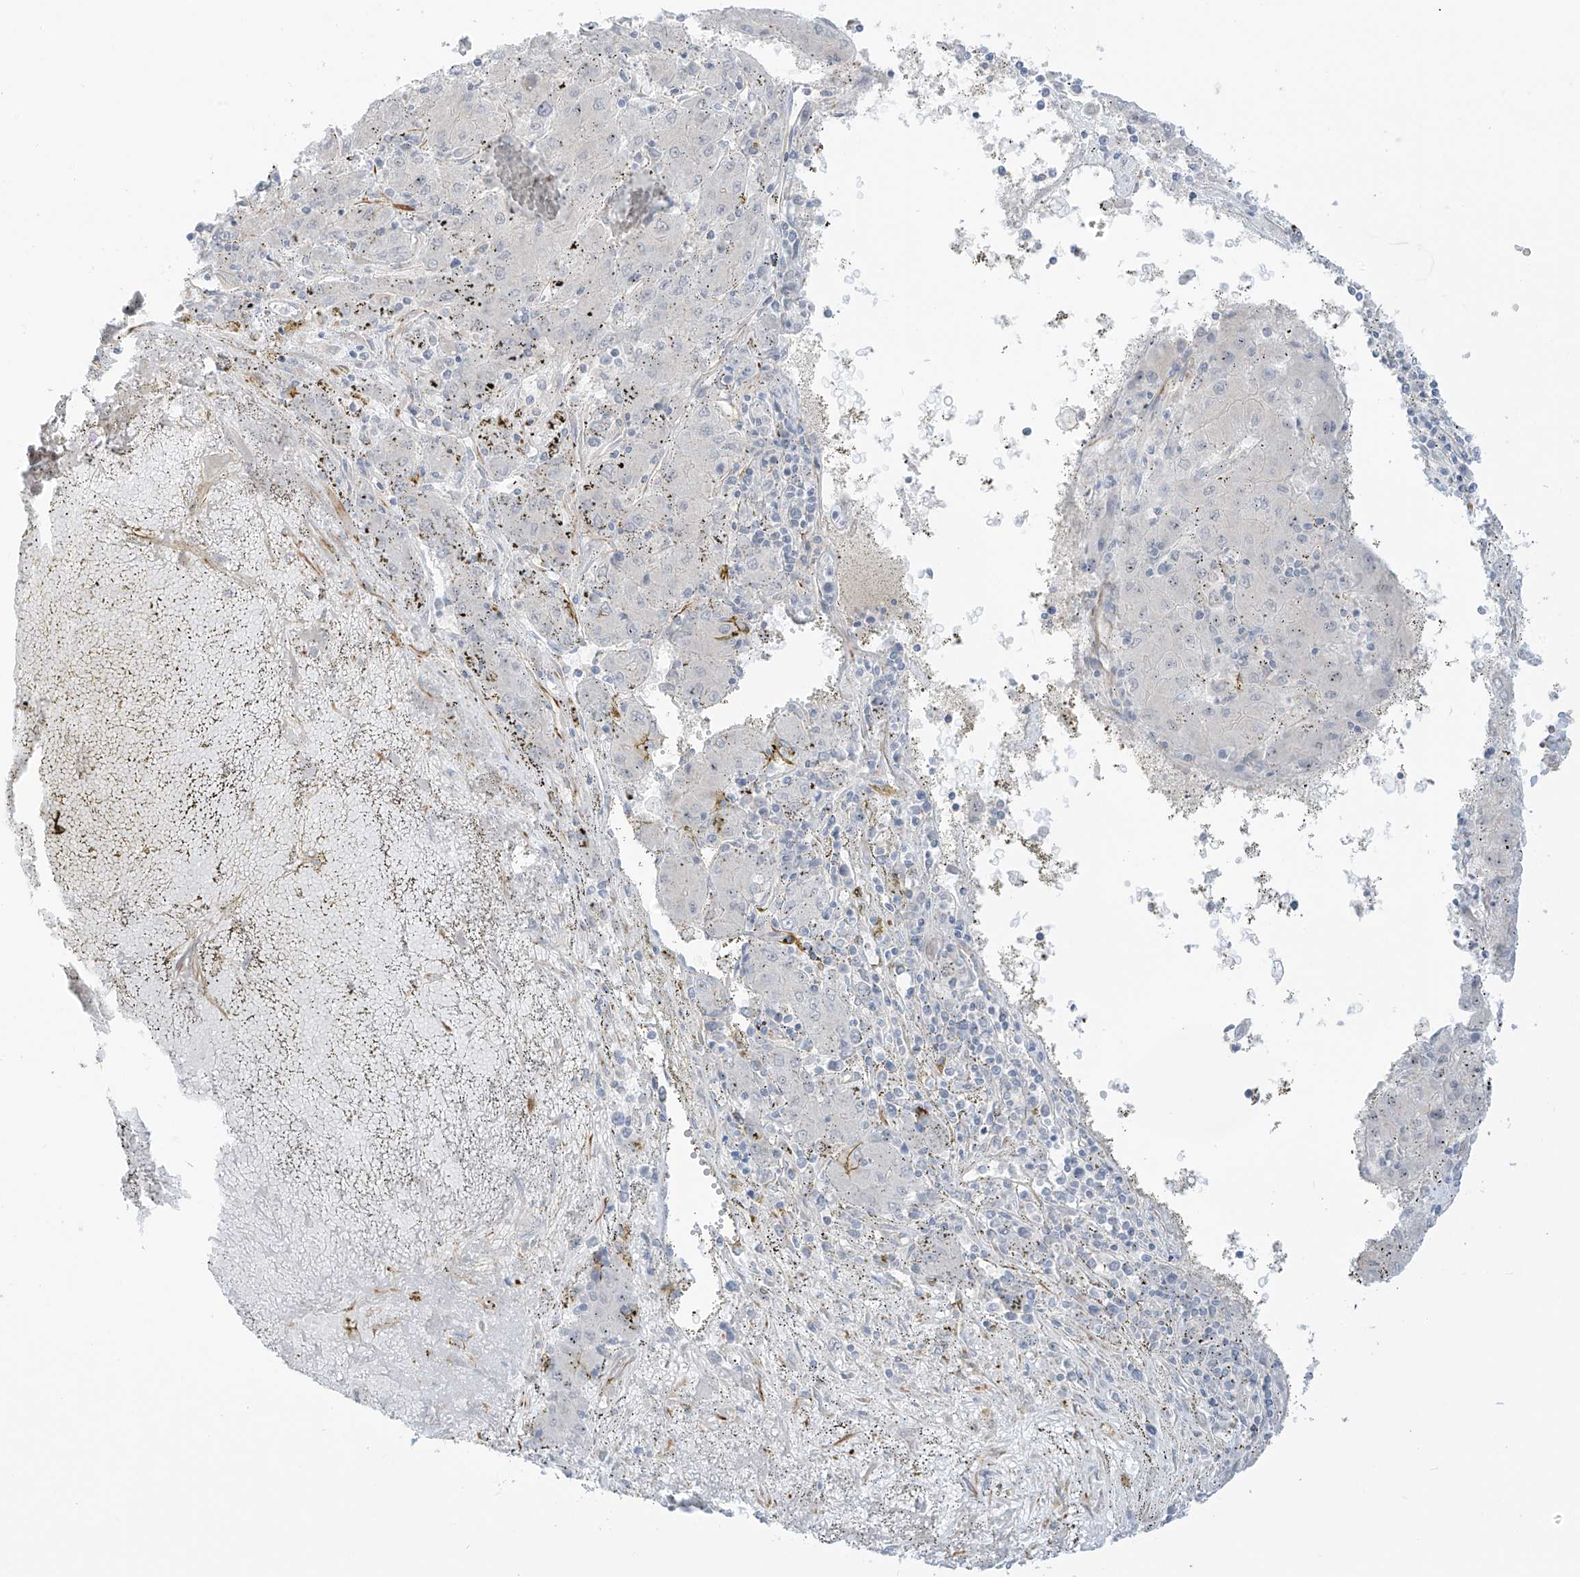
{"staining": {"intensity": "negative", "quantity": "none", "location": "none"}, "tissue": "liver cancer", "cell_type": "Tumor cells", "image_type": "cancer", "snomed": [{"axis": "morphology", "description": "Carcinoma, Hepatocellular, NOS"}, {"axis": "topography", "description": "Liver"}], "caption": "High power microscopy photomicrograph of an IHC image of hepatocellular carcinoma (liver), revealing no significant positivity in tumor cells.", "gene": "HS6ST2", "patient": {"sex": "male", "age": 72}}